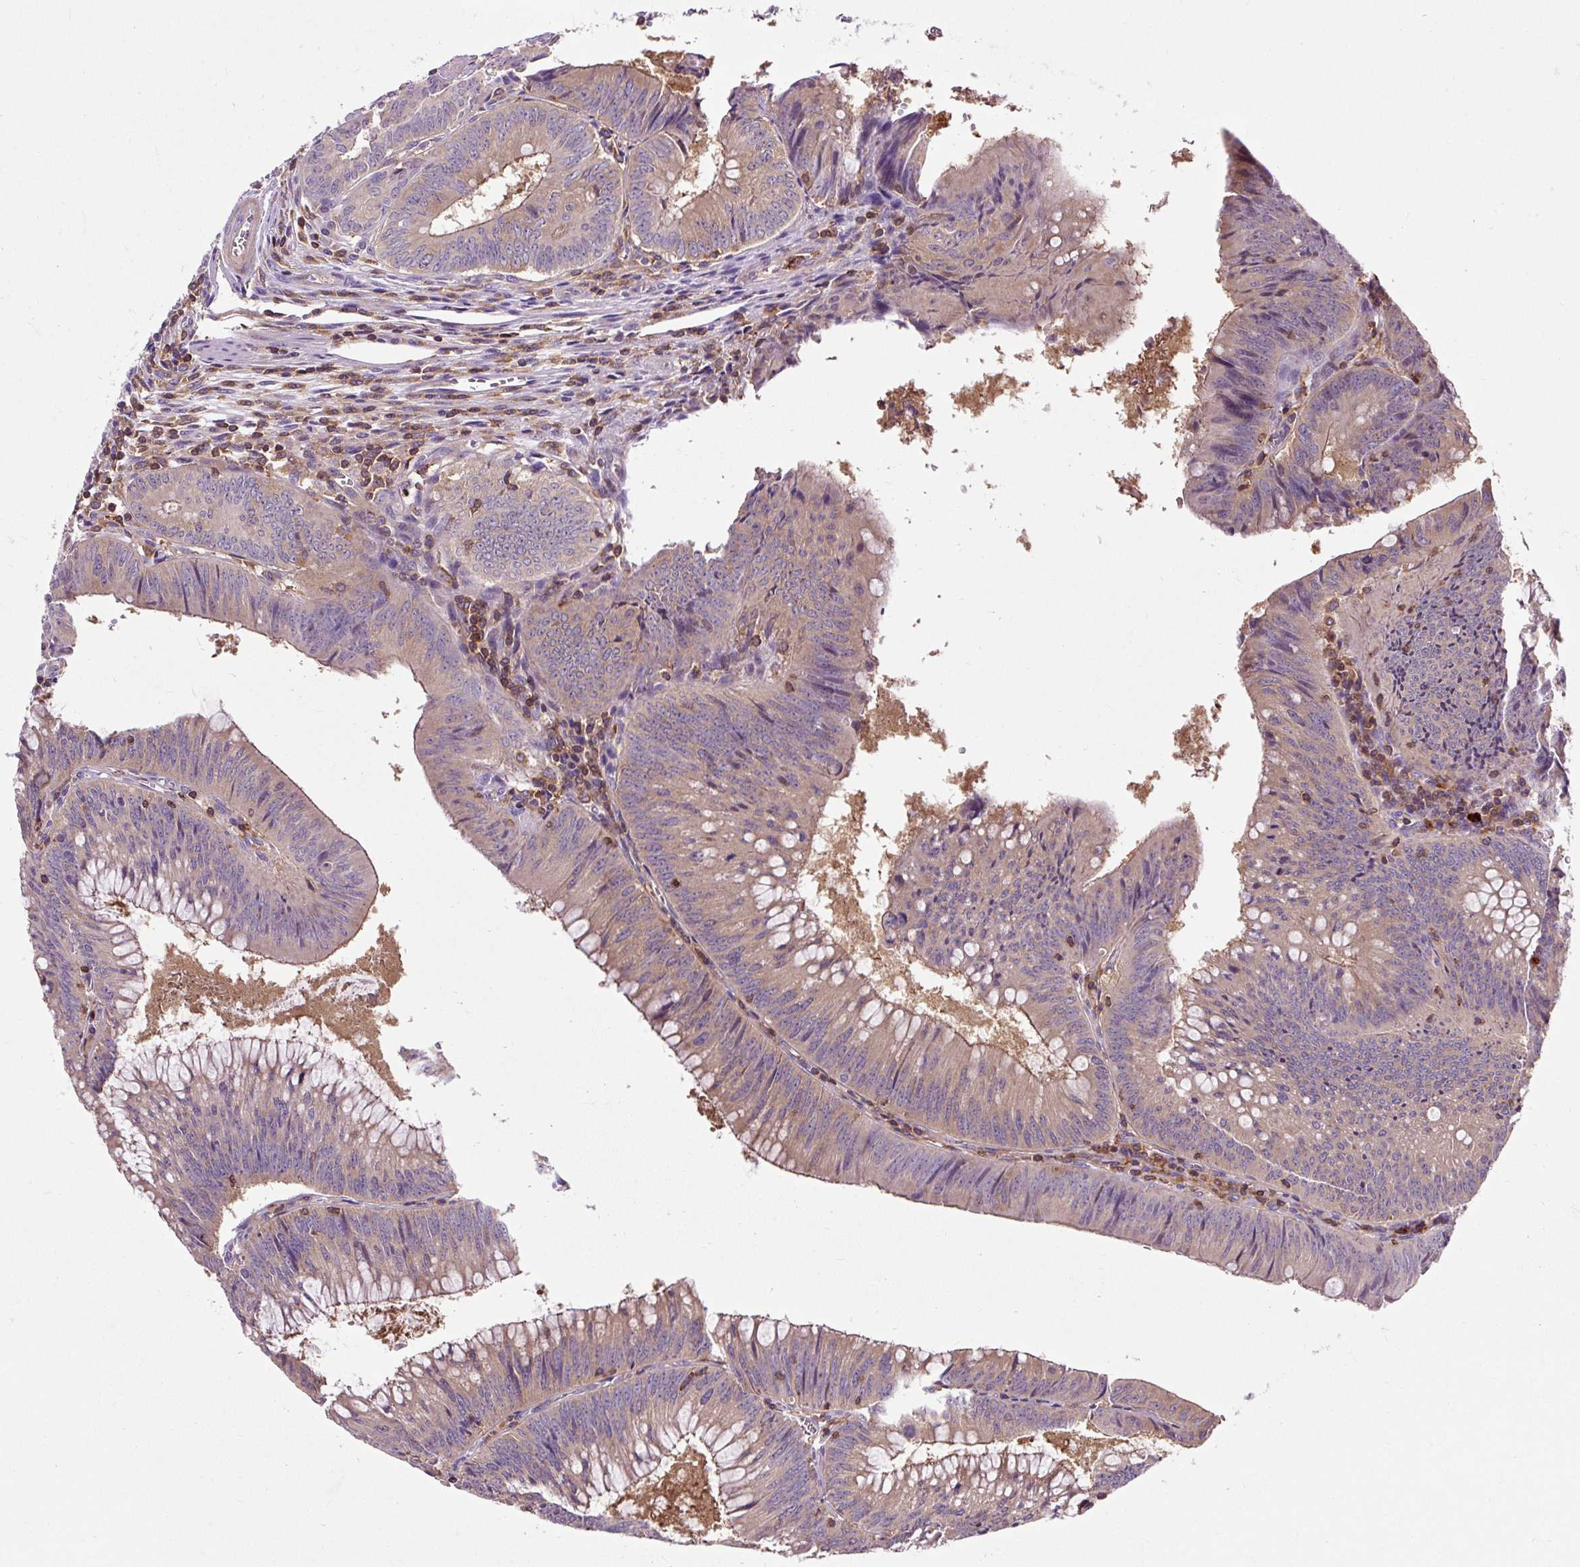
{"staining": {"intensity": "weak", "quantity": ">75%", "location": "cytoplasmic/membranous"}, "tissue": "colorectal cancer", "cell_type": "Tumor cells", "image_type": "cancer", "snomed": [{"axis": "morphology", "description": "Adenocarcinoma, NOS"}, {"axis": "topography", "description": "Rectum"}], "caption": "An image showing weak cytoplasmic/membranous staining in about >75% of tumor cells in adenocarcinoma (colorectal), as visualized by brown immunohistochemical staining.", "gene": "CISD3", "patient": {"sex": "female", "age": 72}}